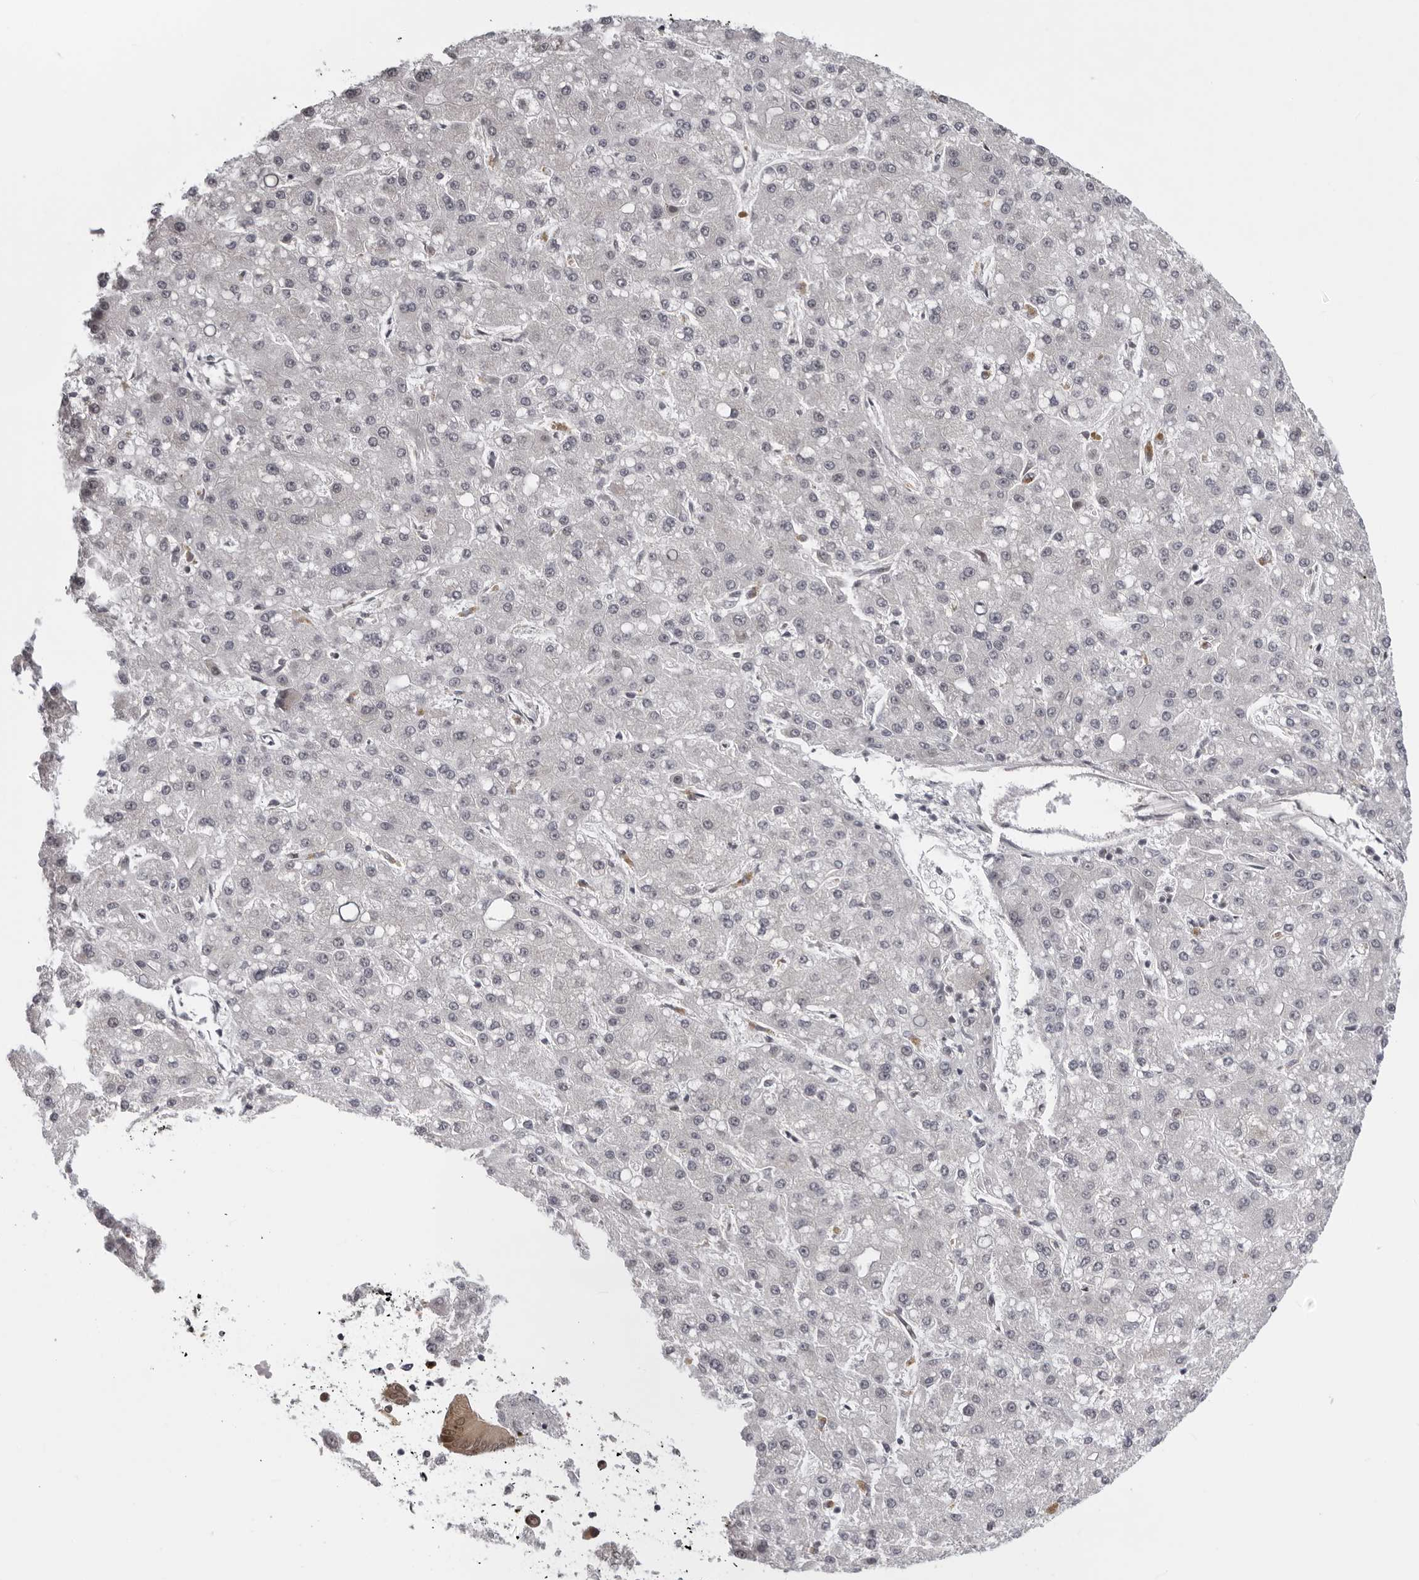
{"staining": {"intensity": "negative", "quantity": "none", "location": "none"}, "tissue": "liver cancer", "cell_type": "Tumor cells", "image_type": "cancer", "snomed": [{"axis": "morphology", "description": "Carcinoma, Hepatocellular, NOS"}, {"axis": "topography", "description": "Liver"}], "caption": "Tumor cells show no significant staining in hepatocellular carcinoma (liver).", "gene": "CASP7", "patient": {"sex": "male", "age": 67}}